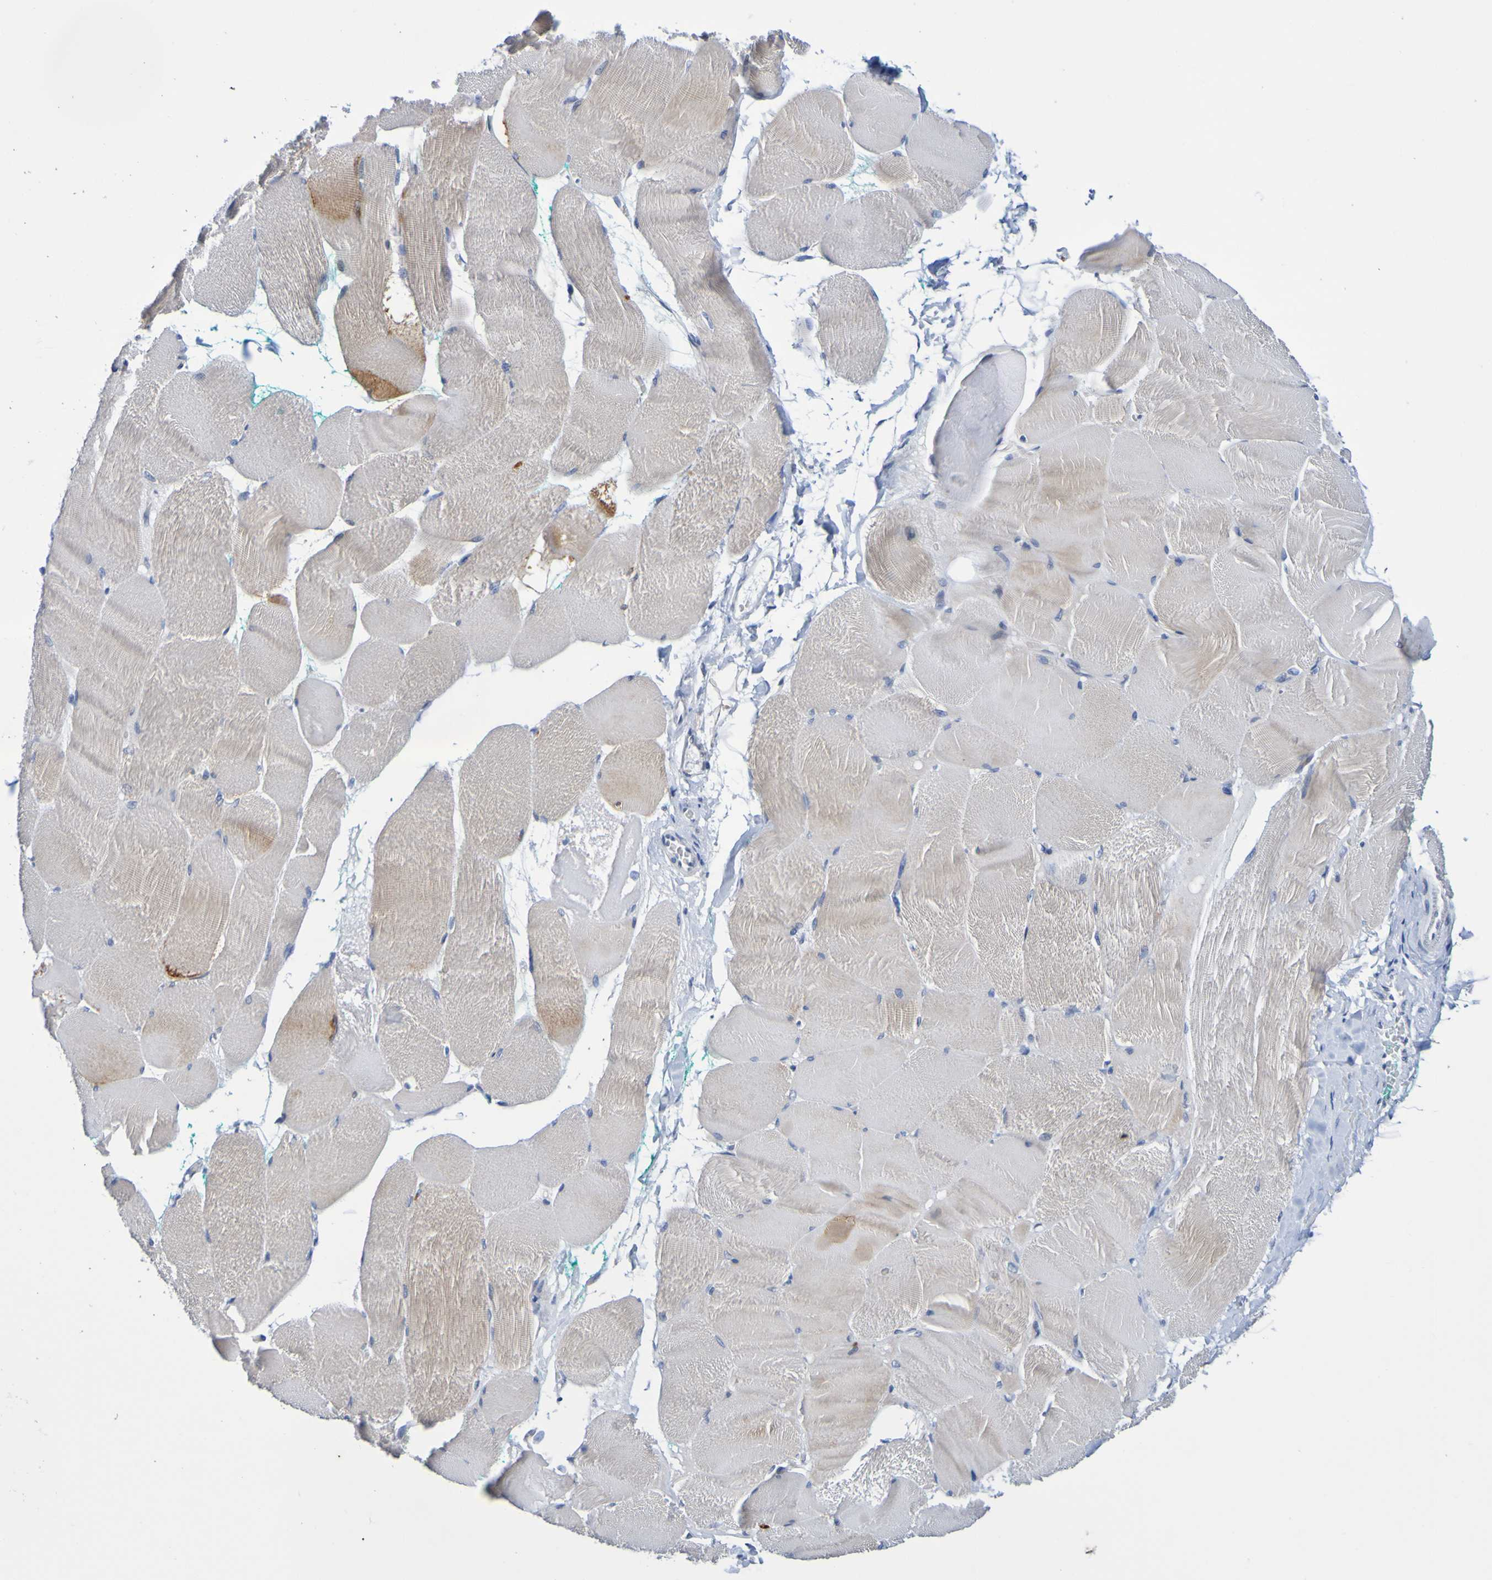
{"staining": {"intensity": "moderate", "quantity": "<25%", "location": "cytoplasmic/membranous"}, "tissue": "skeletal muscle", "cell_type": "Myocytes", "image_type": "normal", "snomed": [{"axis": "morphology", "description": "Normal tissue, NOS"}, {"axis": "morphology", "description": "Squamous cell carcinoma, NOS"}, {"axis": "topography", "description": "Skeletal muscle"}], "caption": "Human skeletal muscle stained for a protein (brown) shows moderate cytoplasmic/membranous positive expression in approximately <25% of myocytes.", "gene": "VMA21", "patient": {"sex": "male", "age": 51}}